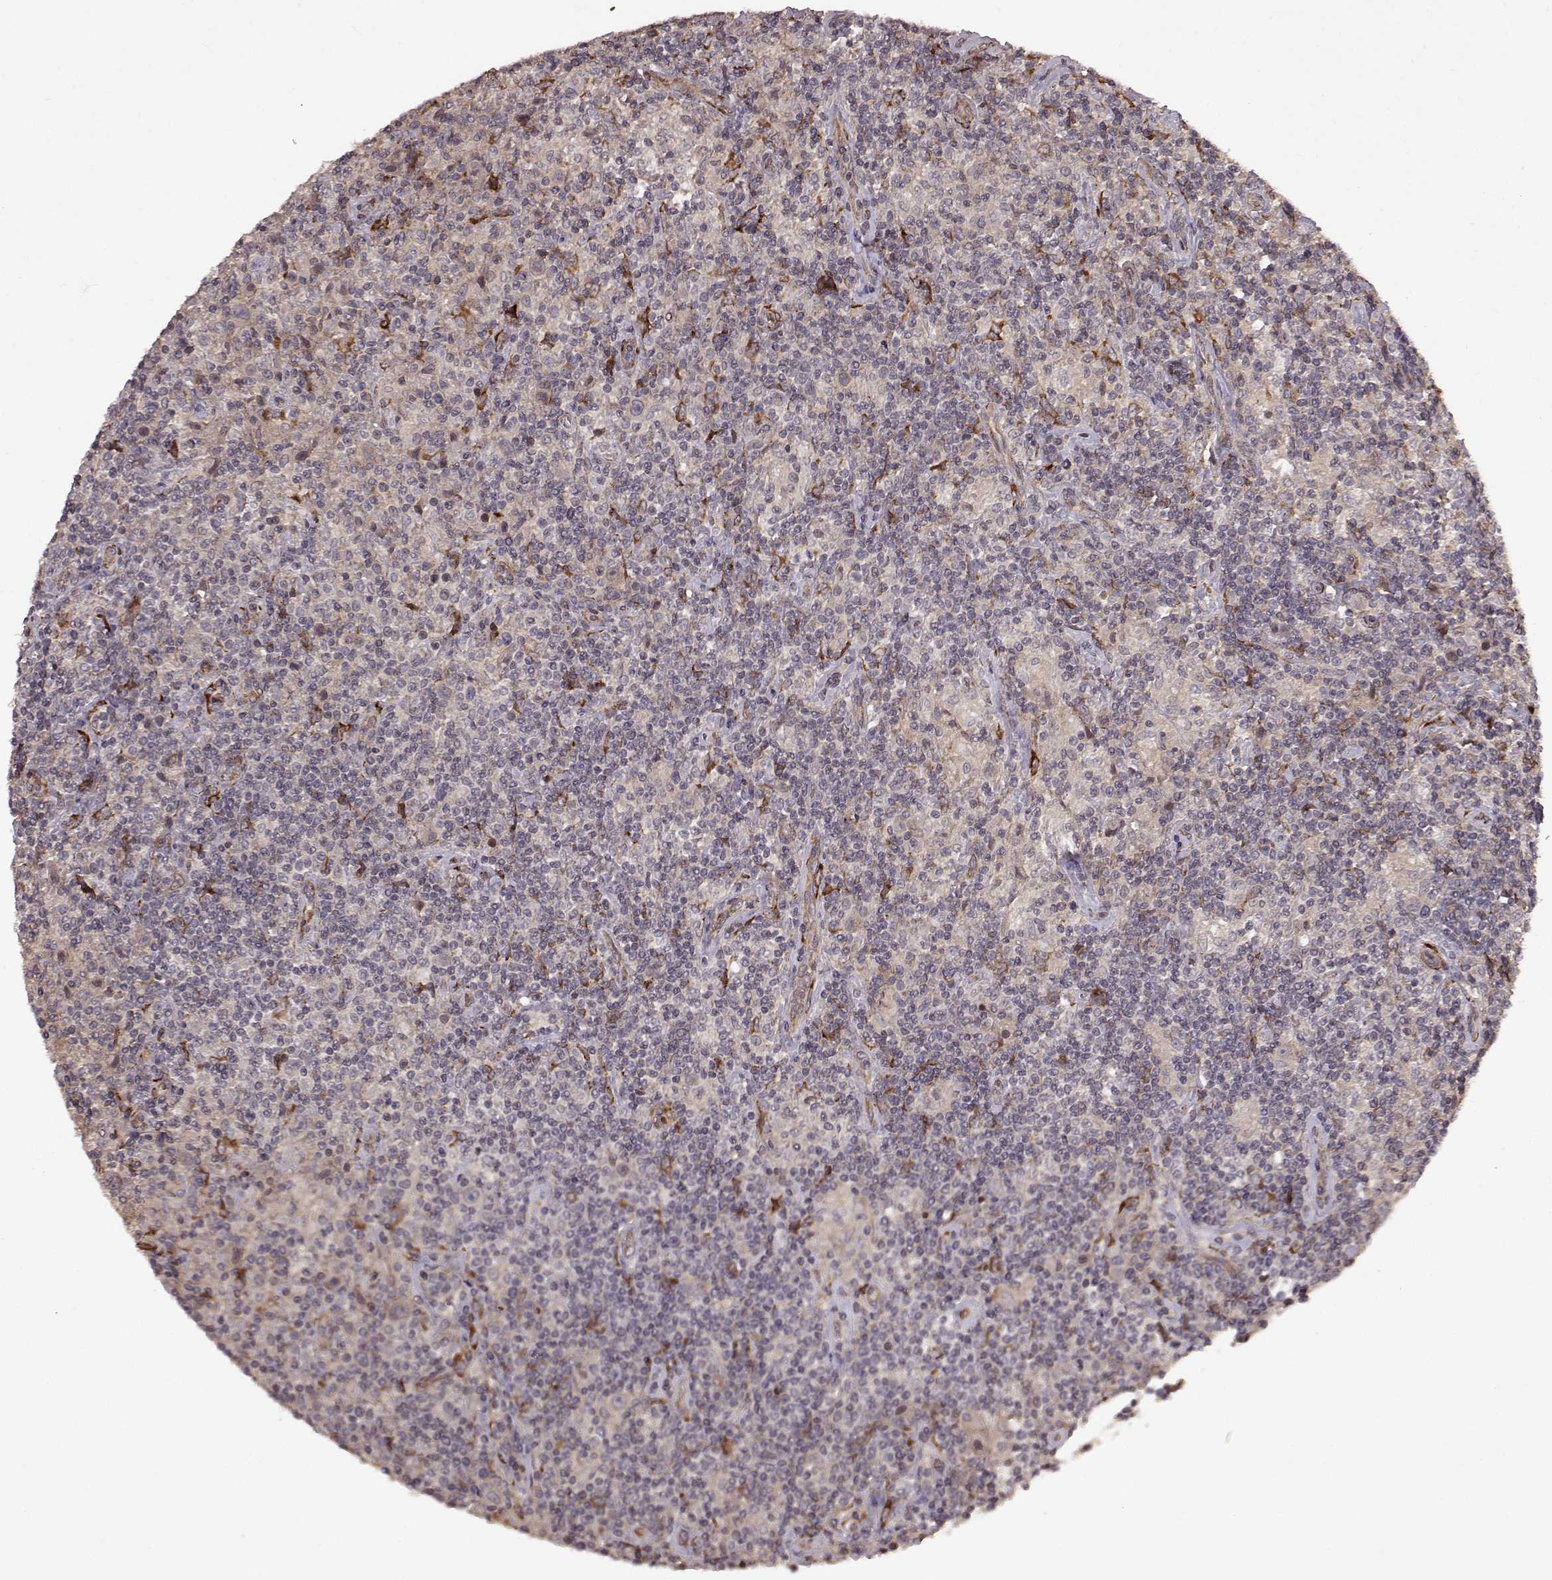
{"staining": {"intensity": "negative", "quantity": "none", "location": "none"}, "tissue": "lymphoma", "cell_type": "Tumor cells", "image_type": "cancer", "snomed": [{"axis": "morphology", "description": "Hodgkin's disease, NOS"}, {"axis": "topography", "description": "Lymph node"}], "caption": "DAB (3,3'-diaminobenzidine) immunohistochemical staining of lymphoma exhibits no significant positivity in tumor cells.", "gene": "FSTL1", "patient": {"sex": "male", "age": 70}}